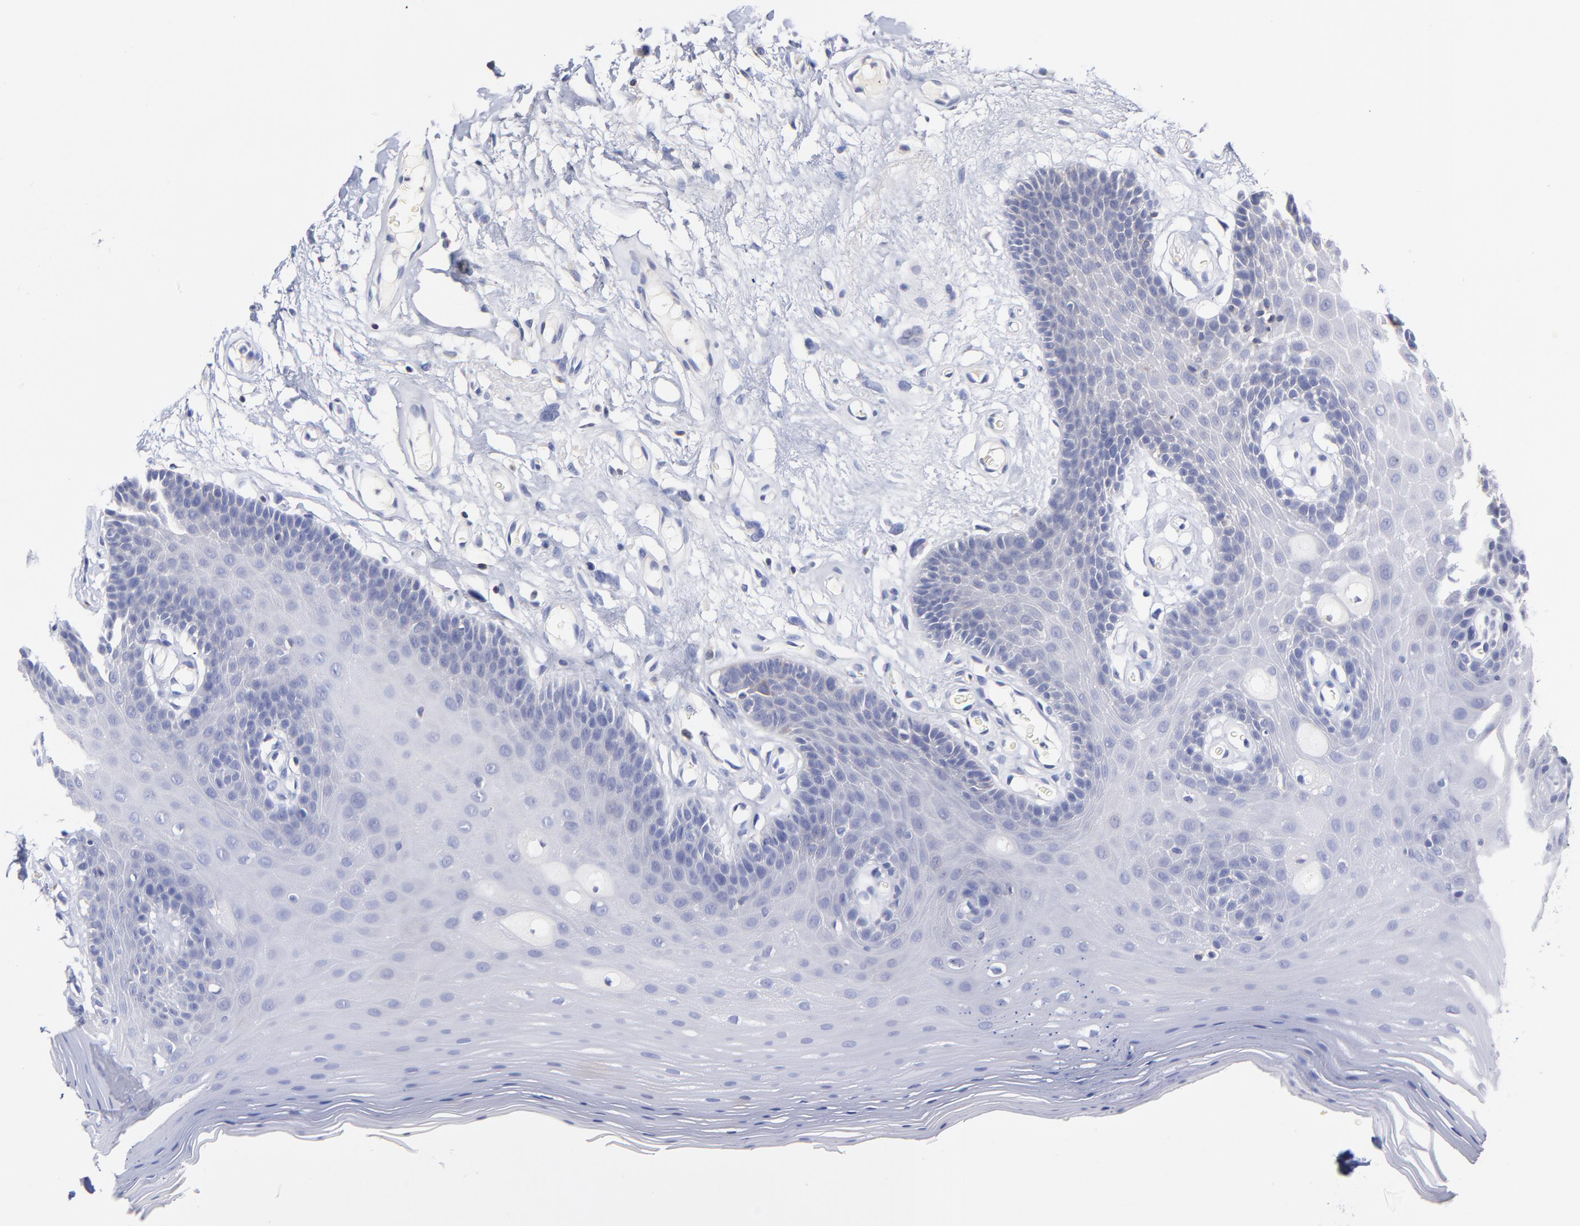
{"staining": {"intensity": "negative", "quantity": "none", "location": "none"}, "tissue": "oral mucosa", "cell_type": "Squamous epithelial cells", "image_type": "normal", "snomed": [{"axis": "morphology", "description": "Normal tissue, NOS"}, {"axis": "morphology", "description": "Squamous cell carcinoma, NOS"}, {"axis": "topography", "description": "Skeletal muscle"}, {"axis": "topography", "description": "Oral tissue"}, {"axis": "topography", "description": "Head-Neck"}], "caption": "Immunohistochemistry of normal human oral mucosa shows no positivity in squamous epithelial cells. The staining is performed using DAB brown chromogen with nuclei counter-stained in using hematoxylin.", "gene": "KREMEN2", "patient": {"sex": "male", "age": 71}}